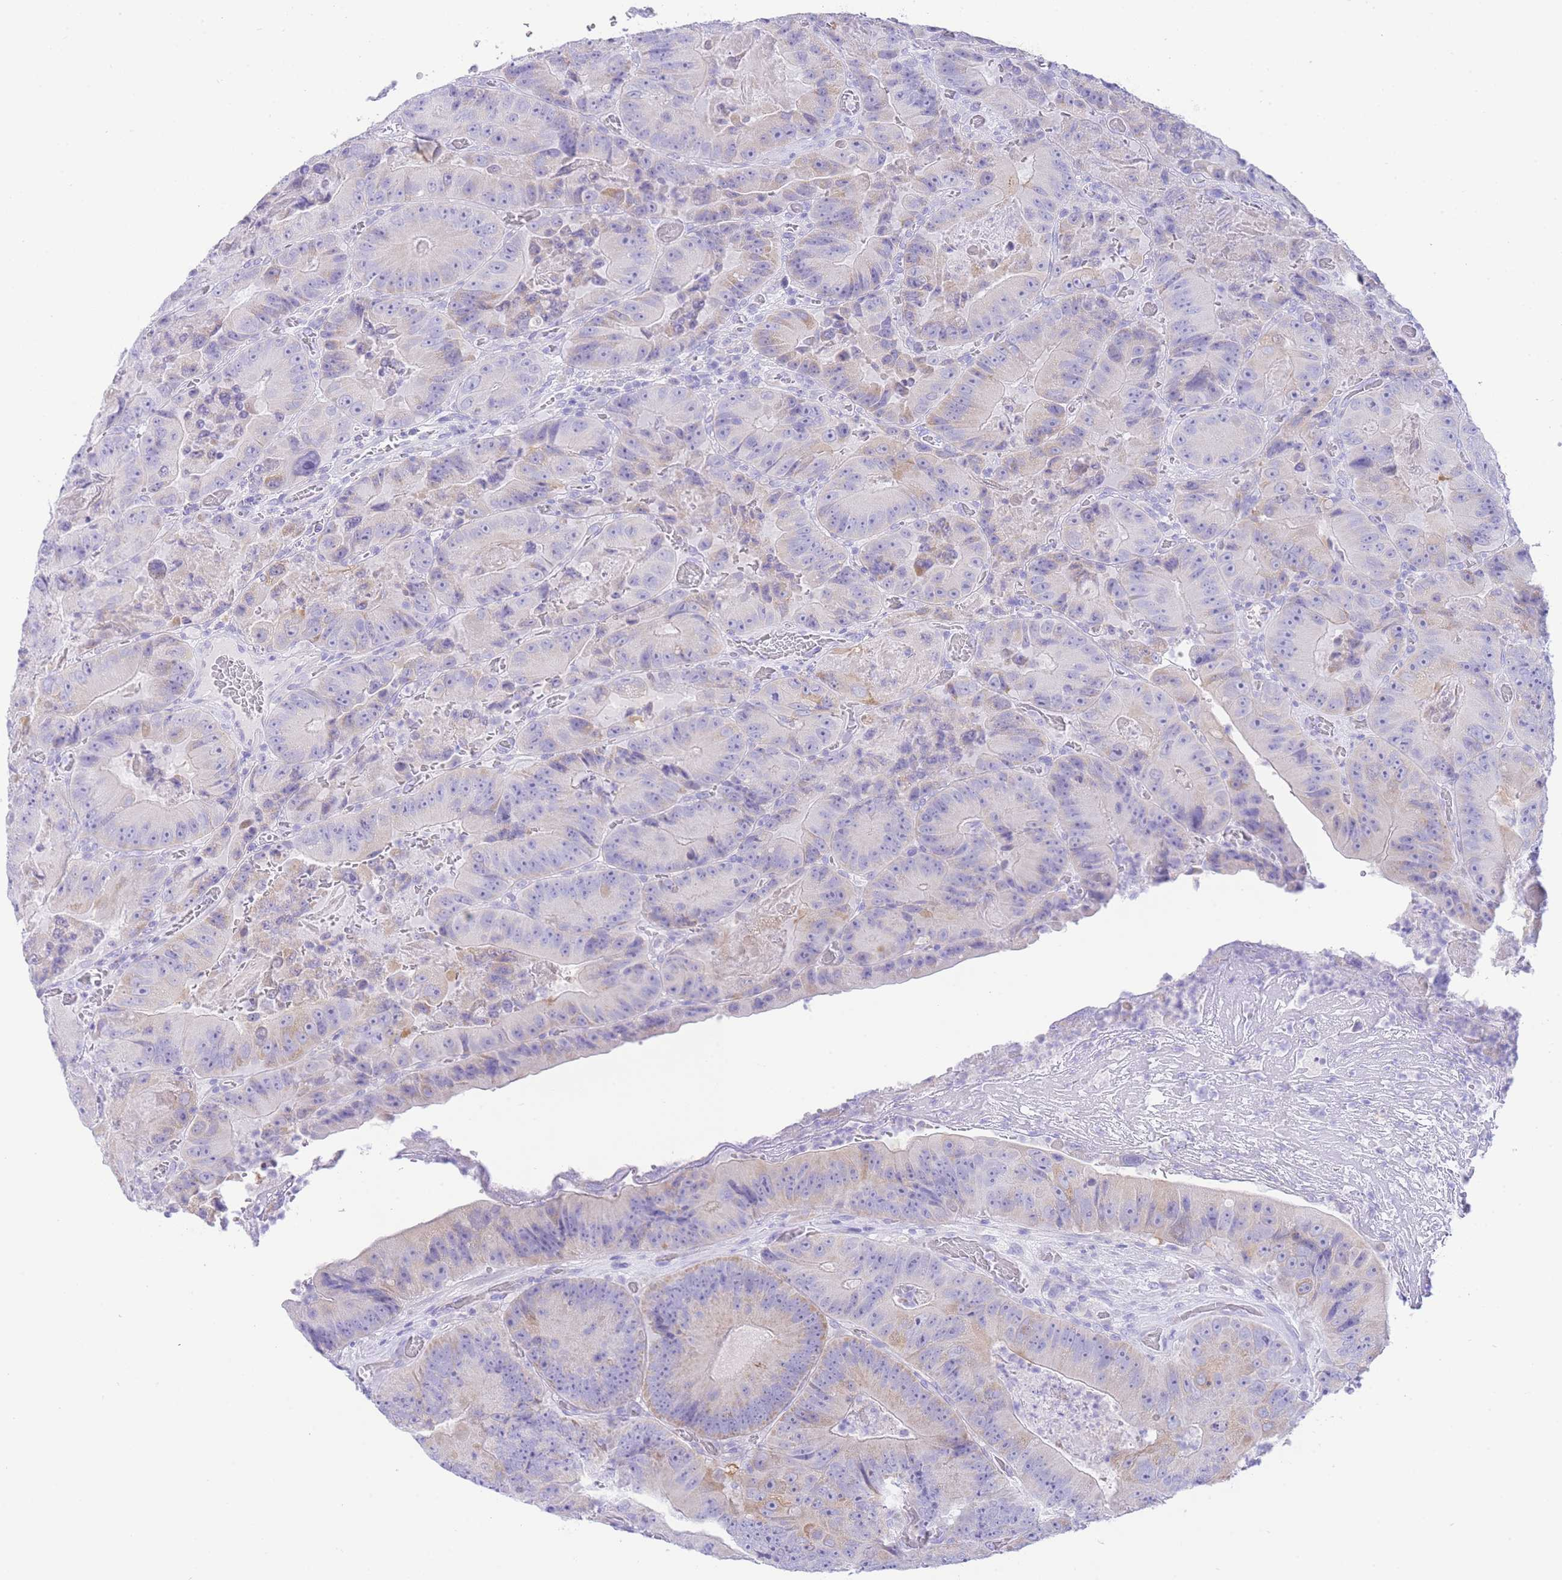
{"staining": {"intensity": "weak", "quantity": "<25%", "location": "cytoplasmic/membranous"}, "tissue": "colorectal cancer", "cell_type": "Tumor cells", "image_type": "cancer", "snomed": [{"axis": "morphology", "description": "Adenocarcinoma, NOS"}, {"axis": "topography", "description": "Colon"}], "caption": "Human adenocarcinoma (colorectal) stained for a protein using immunohistochemistry displays no staining in tumor cells.", "gene": "ACSM4", "patient": {"sex": "female", "age": 86}}